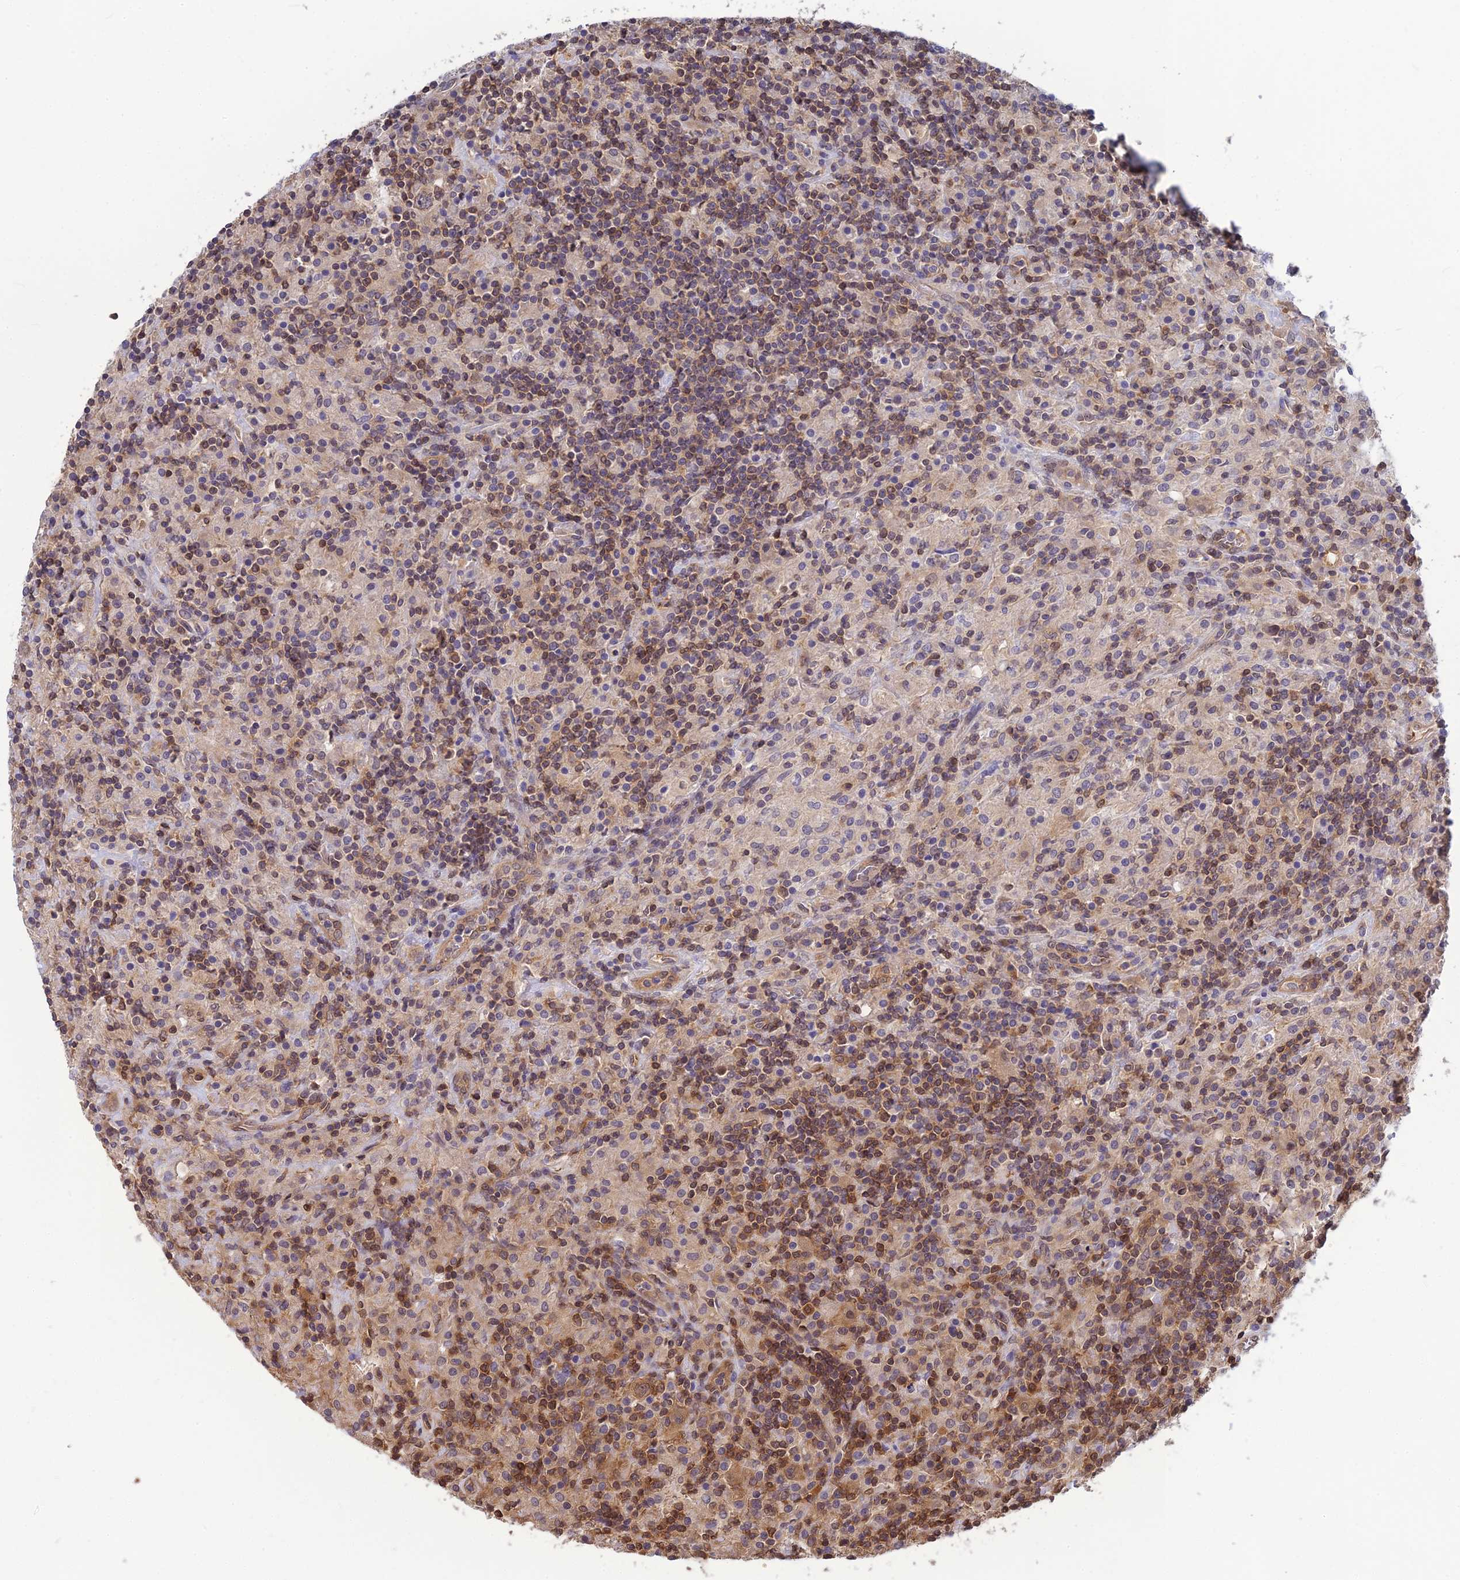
{"staining": {"intensity": "weak", "quantity": "25%-75%", "location": "cytoplasmic/membranous,nuclear"}, "tissue": "lymphoma", "cell_type": "Tumor cells", "image_type": "cancer", "snomed": [{"axis": "morphology", "description": "Hodgkin's disease, NOS"}, {"axis": "topography", "description": "Lymph node"}], "caption": "A brown stain shows weak cytoplasmic/membranous and nuclear positivity of a protein in human Hodgkin's disease tumor cells.", "gene": "HINT1", "patient": {"sex": "male", "age": 70}}